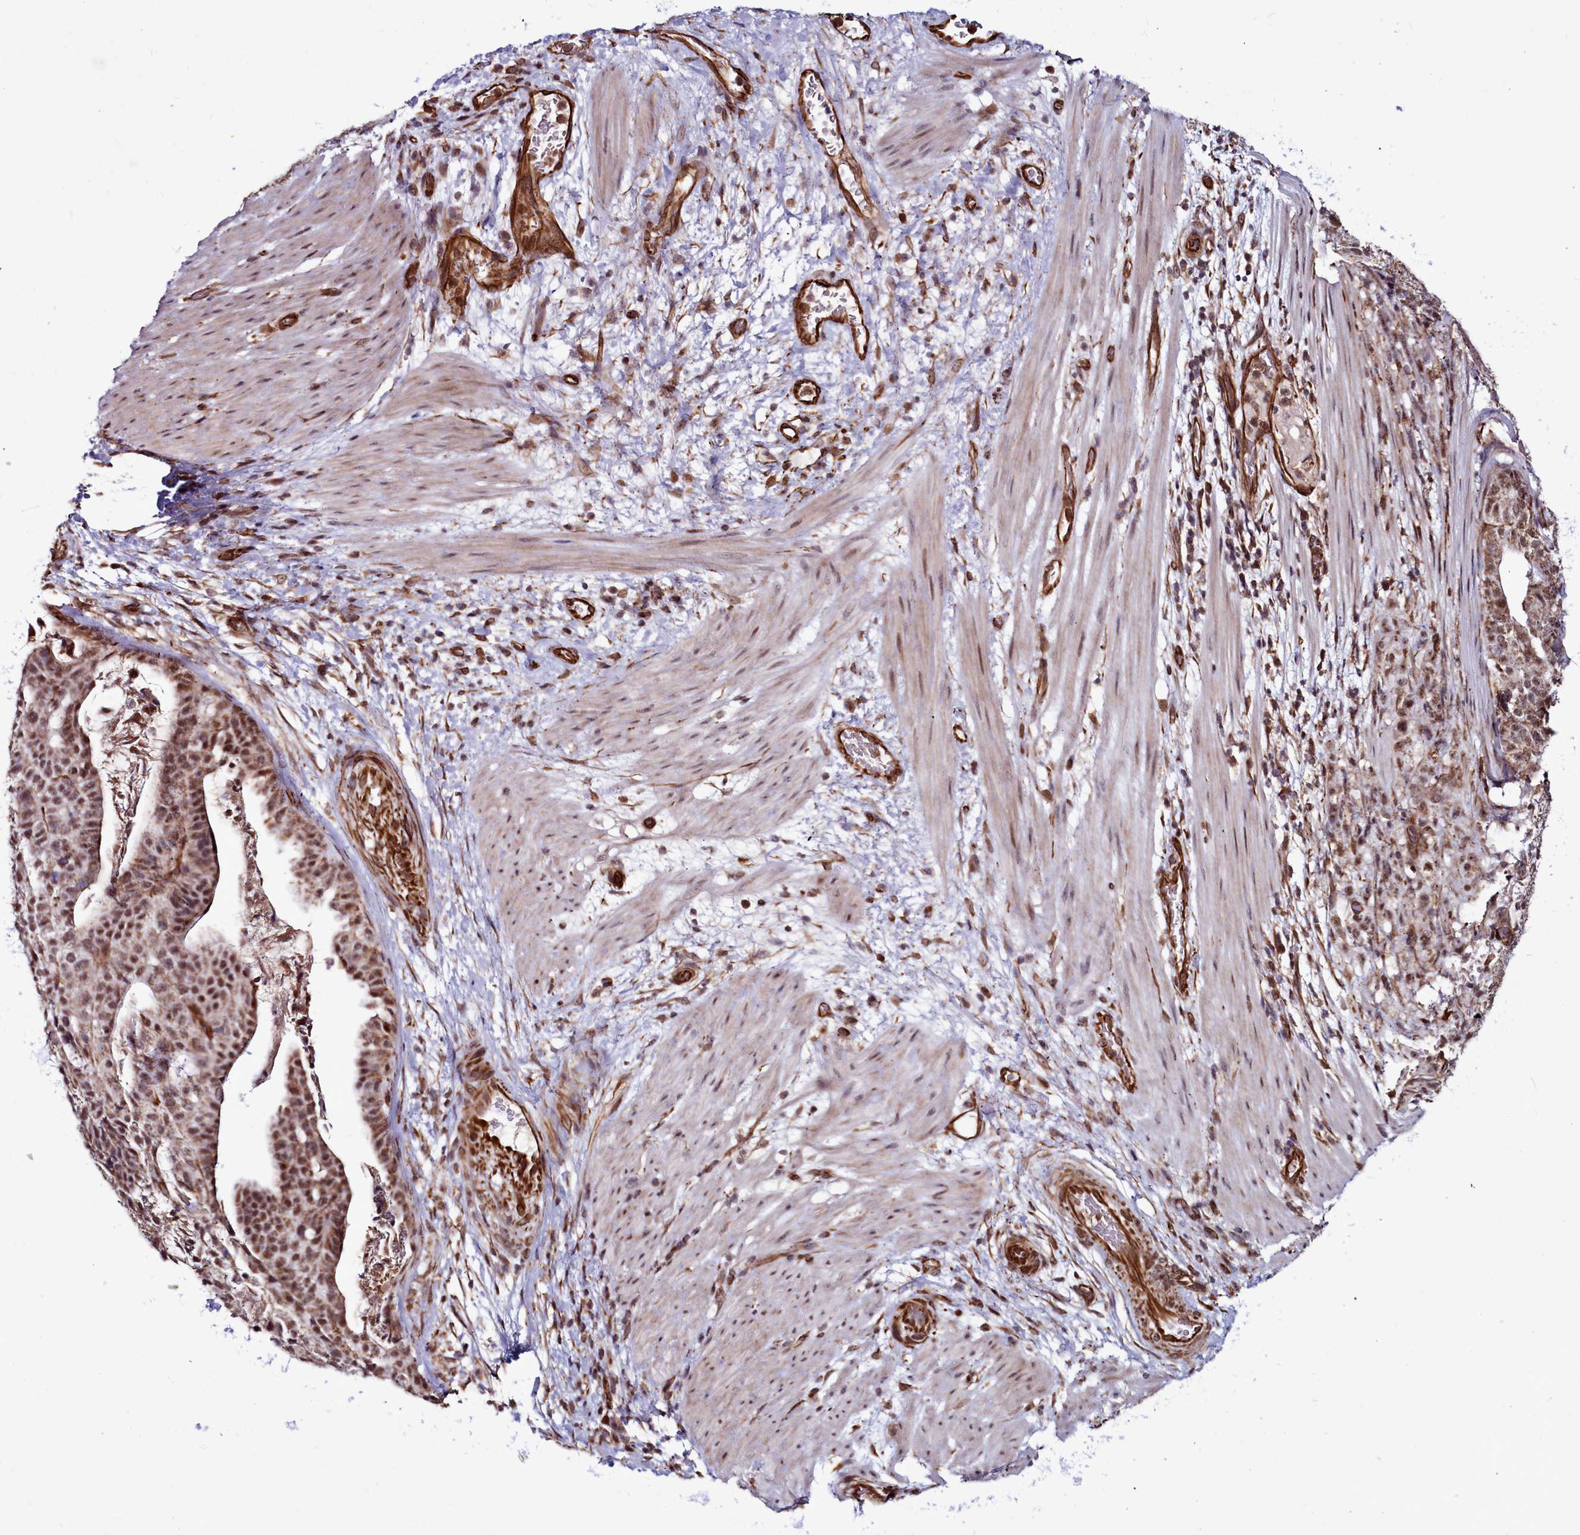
{"staining": {"intensity": "moderate", "quantity": ">75%", "location": "nuclear"}, "tissue": "stomach cancer", "cell_type": "Tumor cells", "image_type": "cancer", "snomed": [{"axis": "morphology", "description": "Adenocarcinoma, NOS"}, {"axis": "topography", "description": "Stomach"}], "caption": "About >75% of tumor cells in stomach adenocarcinoma display moderate nuclear protein expression as visualized by brown immunohistochemical staining.", "gene": "CLK3", "patient": {"sex": "male", "age": 48}}